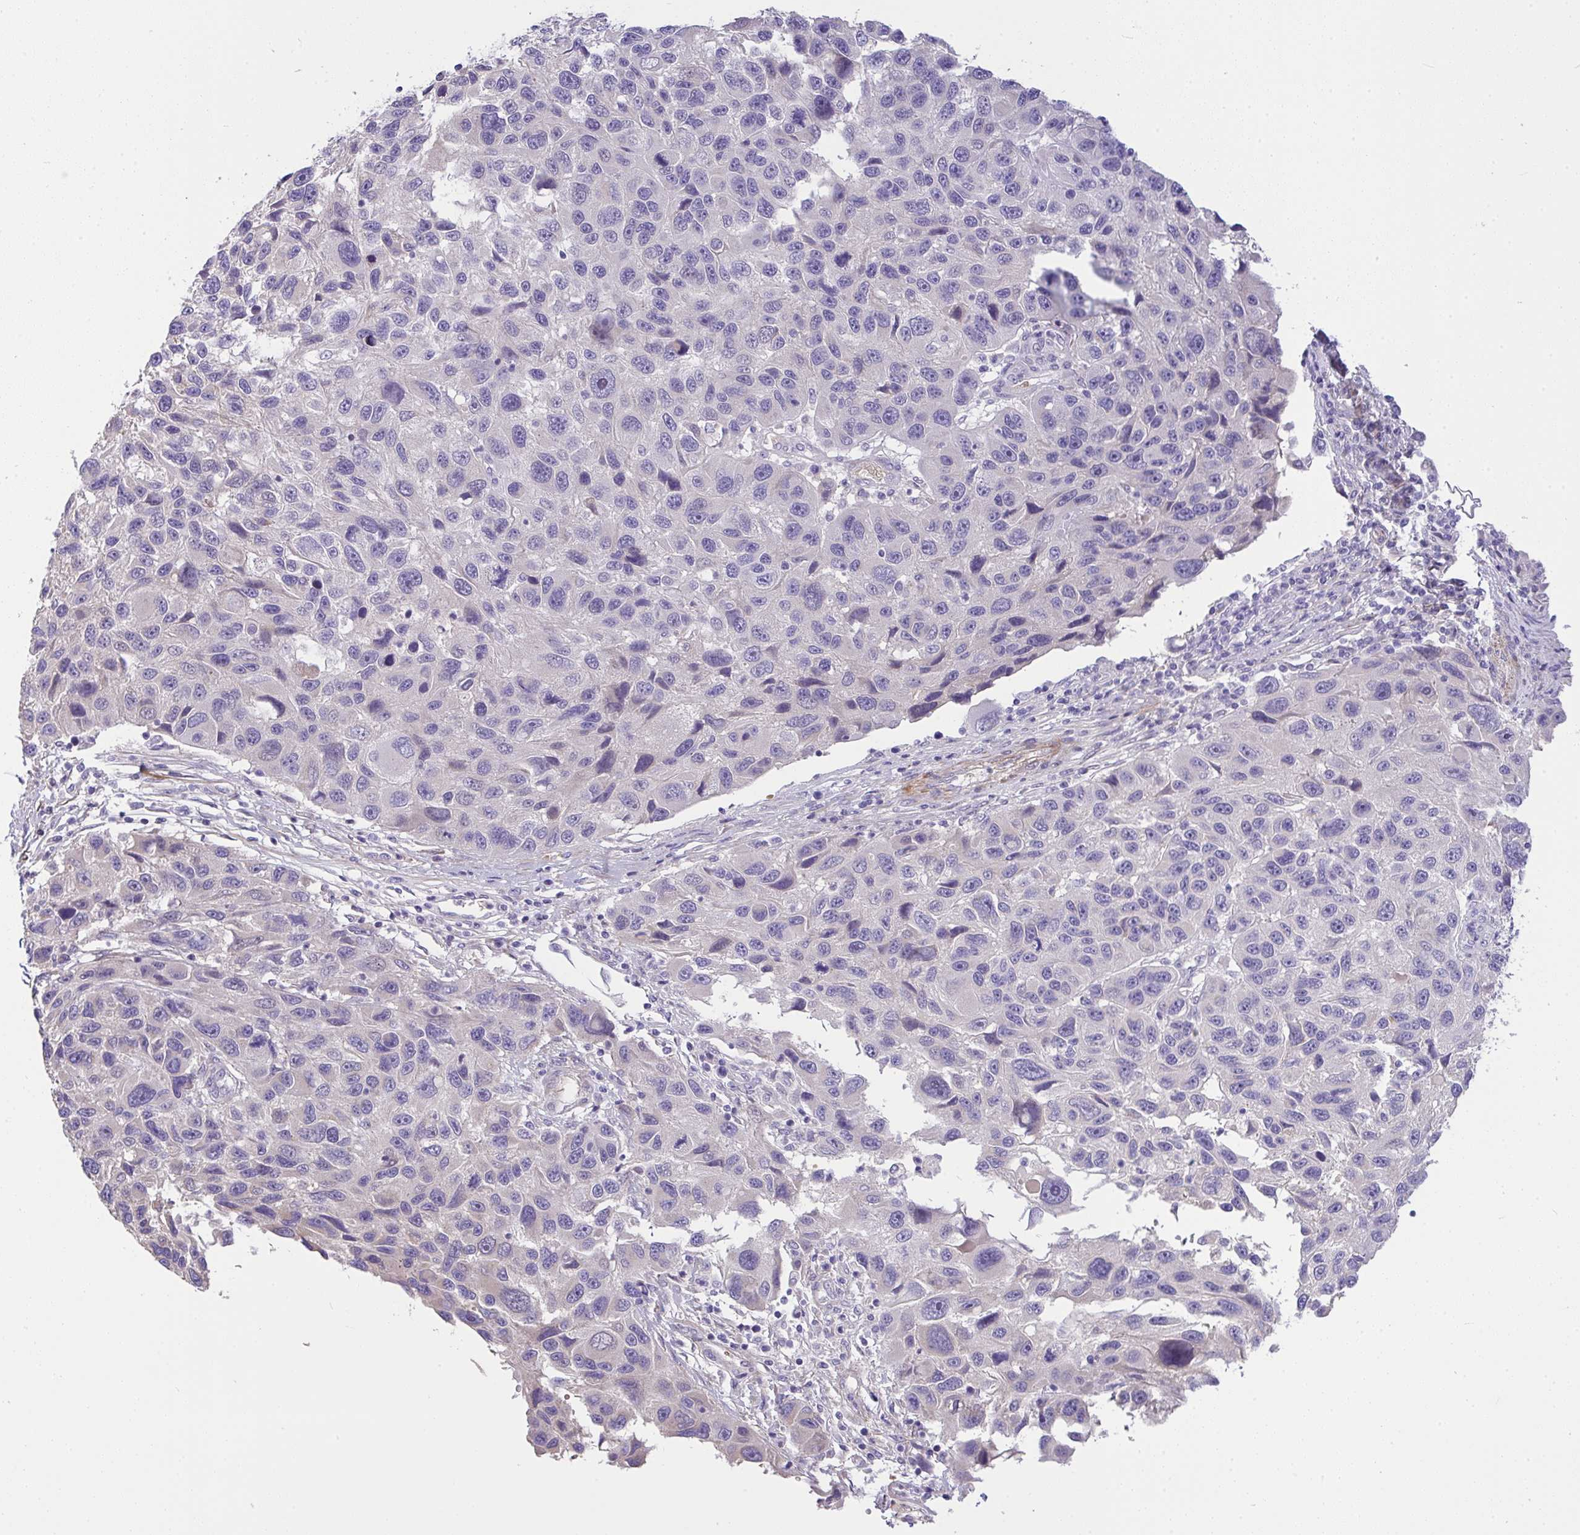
{"staining": {"intensity": "negative", "quantity": "none", "location": "none"}, "tissue": "melanoma", "cell_type": "Tumor cells", "image_type": "cancer", "snomed": [{"axis": "morphology", "description": "Malignant melanoma, NOS"}, {"axis": "topography", "description": "Skin"}], "caption": "Immunohistochemistry image of melanoma stained for a protein (brown), which reveals no expression in tumor cells. Nuclei are stained in blue.", "gene": "MOCS1", "patient": {"sex": "male", "age": 53}}